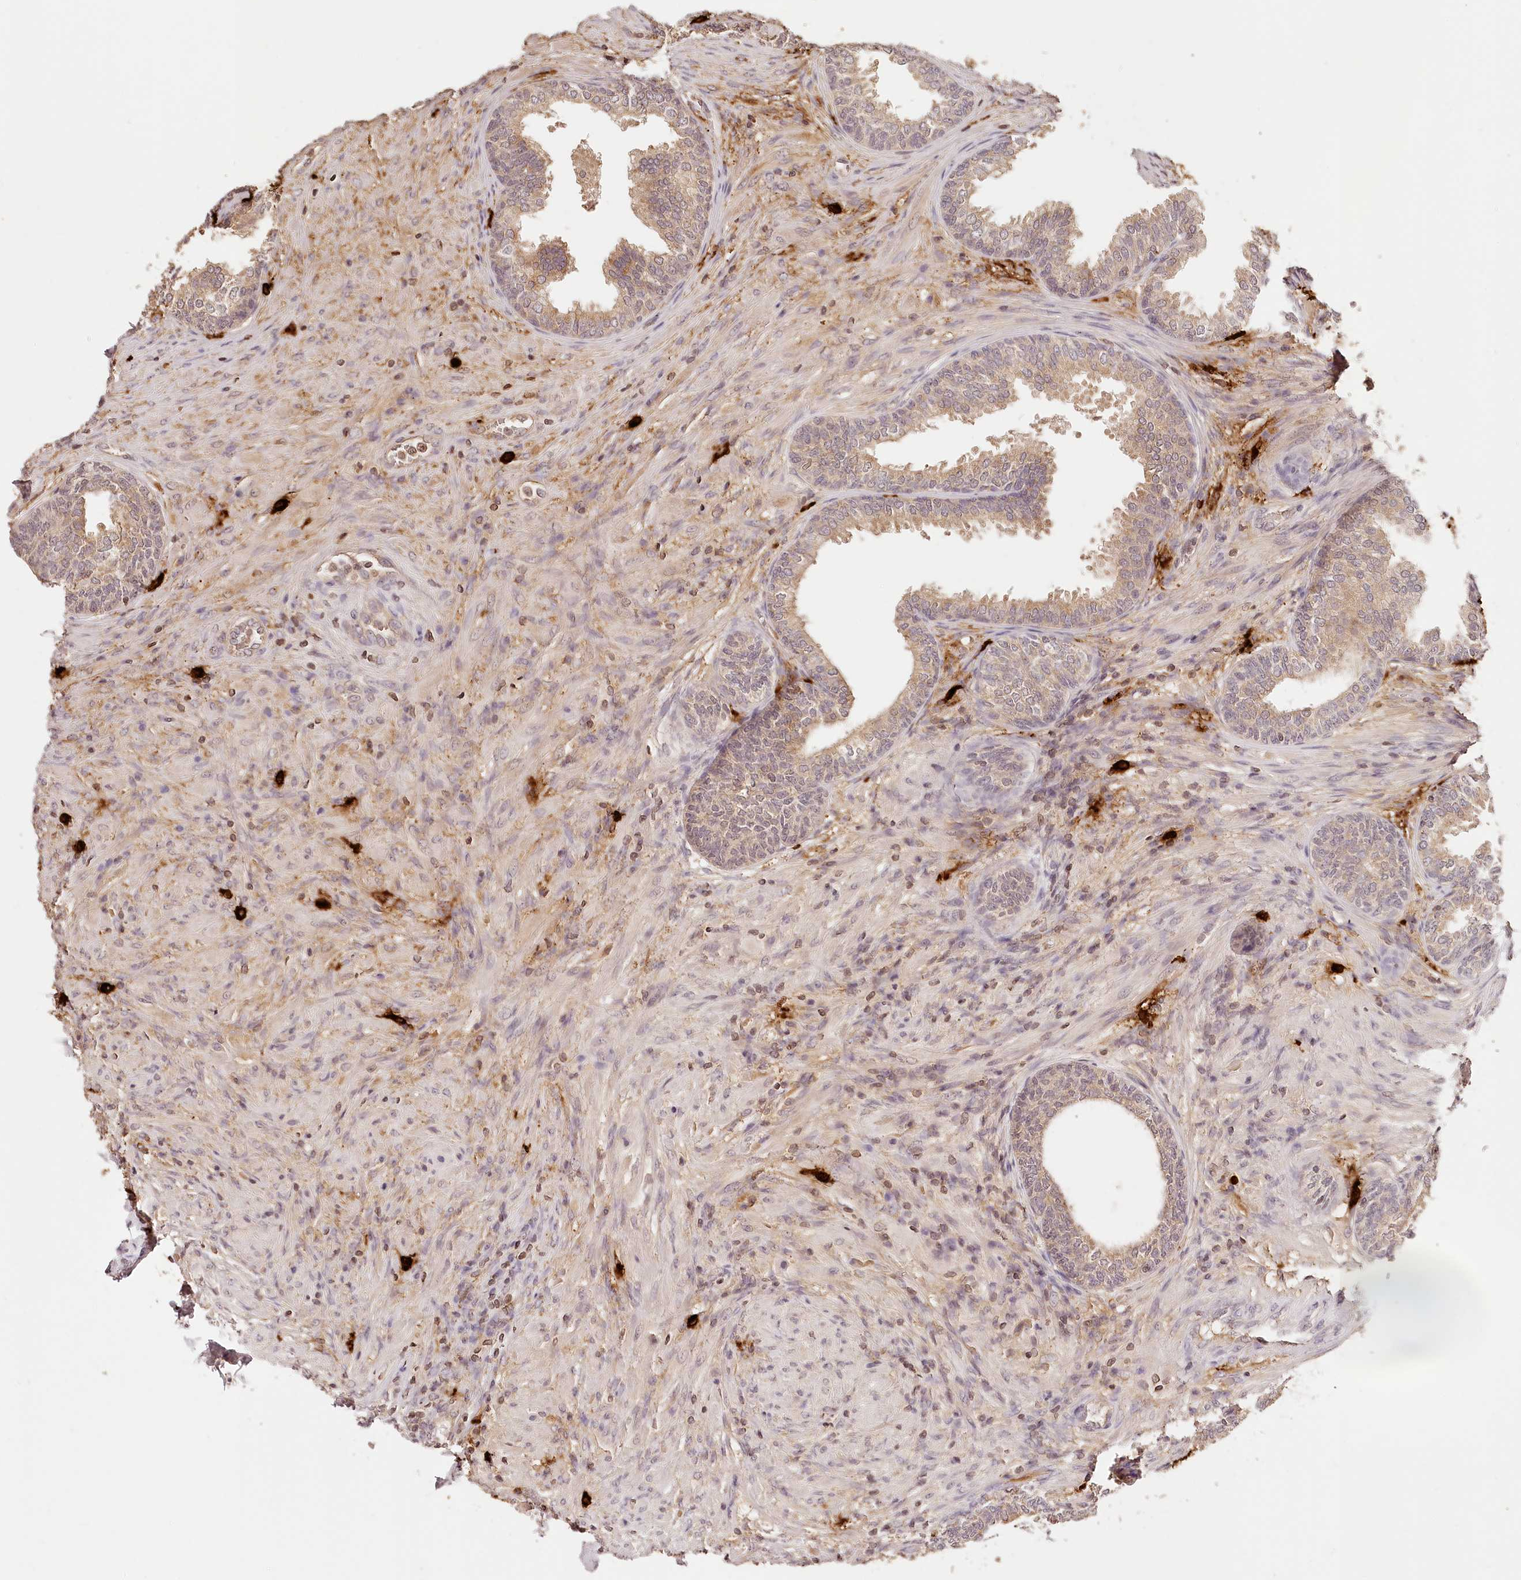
{"staining": {"intensity": "weak", "quantity": "25%-75%", "location": "cytoplasmic/membranous"}, "tissue": "prostate", "cell_type": "Glandular cells", "image_type": "normal", "snomed": [{"axis": "morphology", "description": "Normal tissue, NOS"}, {"axis": "topography", "description": "Prostate"}], "caption": "Immunohistochemistry (IHC) (DAB) staining of unremarkable prostate demonstrates weak cytoplasmic/membranous protein staining in about 25%-75% of glandular cells. (DAB IHC with brightfield microscopy, high magnification).", "gene": "SYNGR1", "patient": {"sex": "male", "age": 76}}